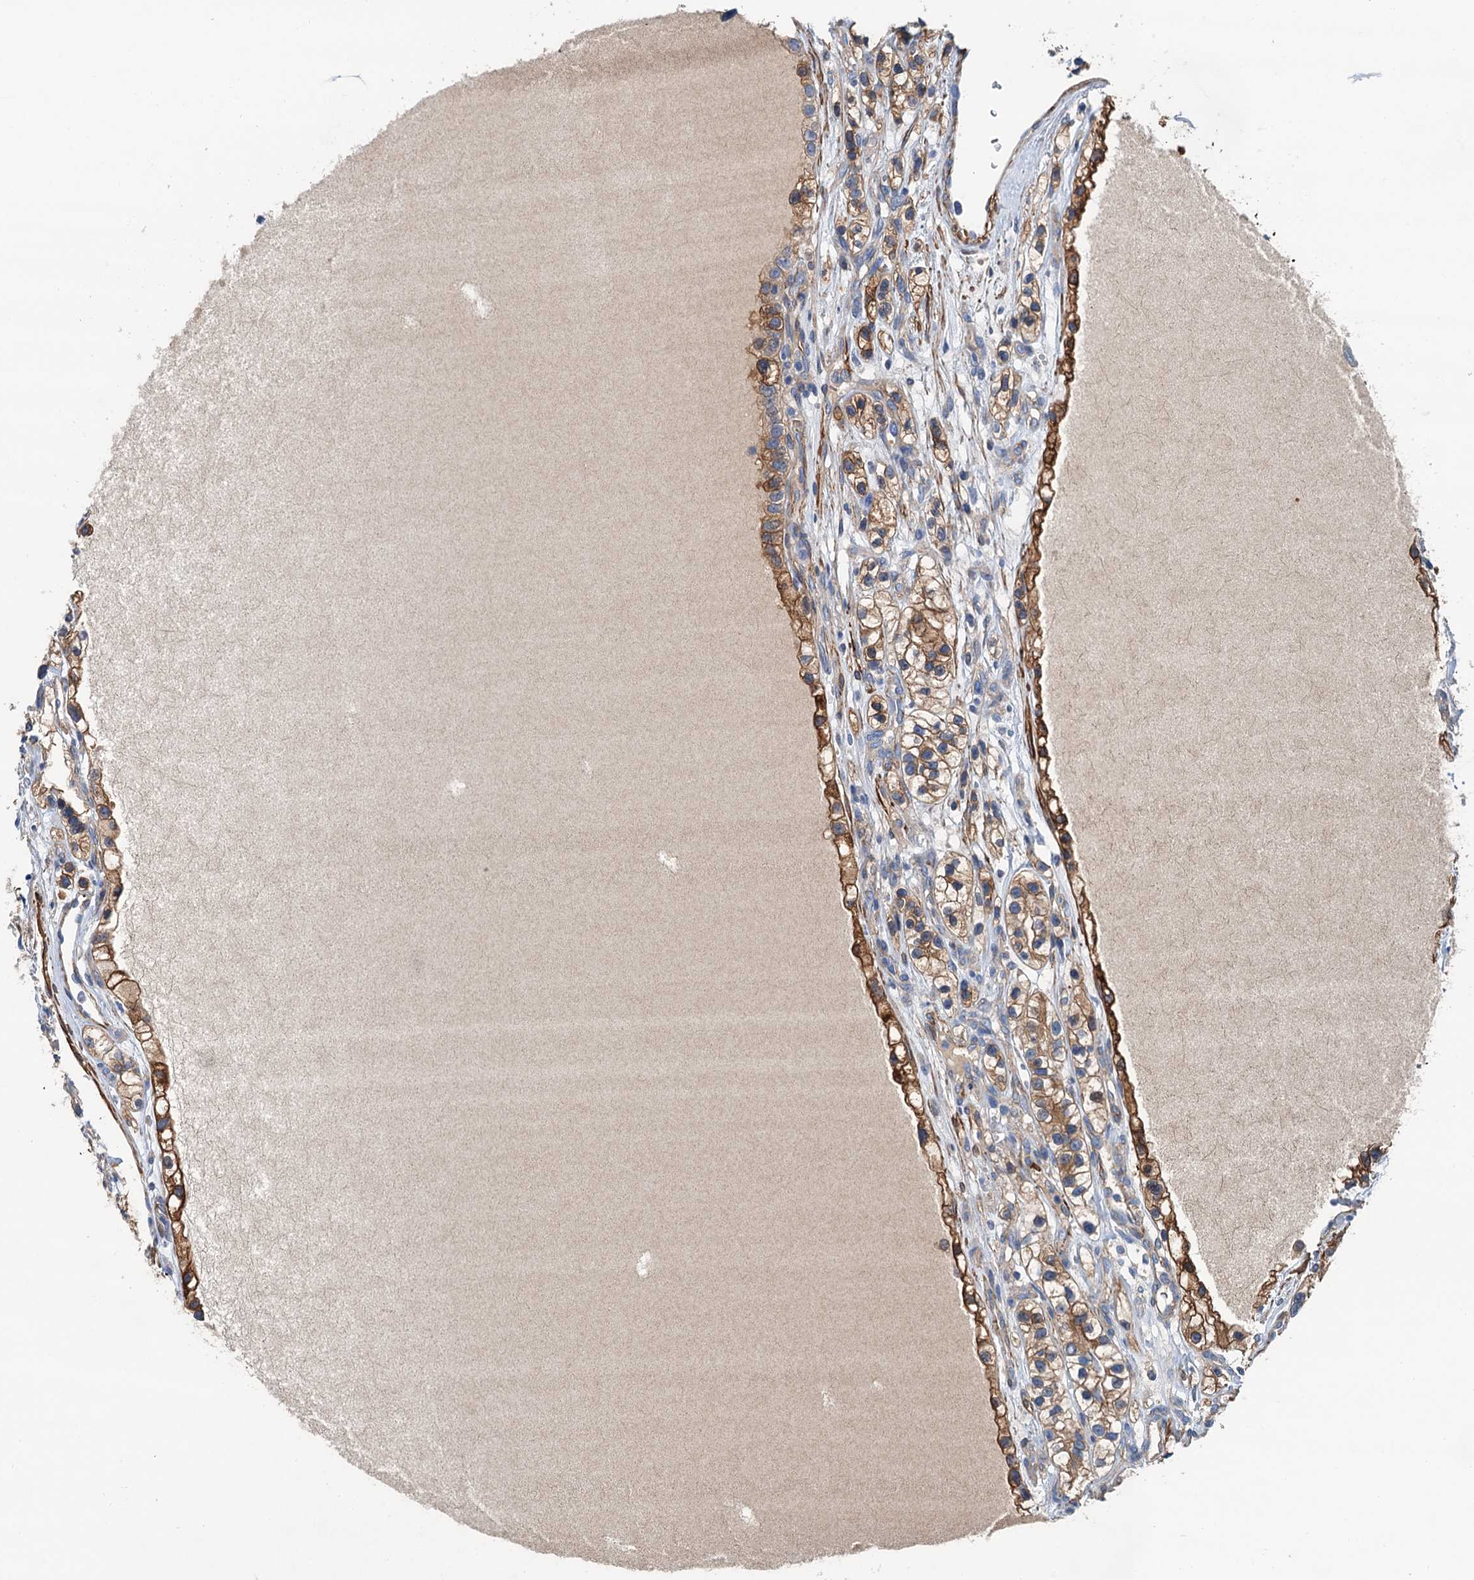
{"staining": {"intensity": "moderate", "quantity": ">75%", "location": "cytoplasmic/membranous"}, "tissue": "renal cancer", "cell_type": "Tumor cells", "image_type": "cancer", "snomed": [{"axis": "morphology", "description": "Adenocarcinoma, NOS"}, {"axis": "topography", "description": "Kidney"}], "caption": "DAB immunohistochemical staining of human renal cancer (adenocarcinoma) shows moderate cytoplasmic/membranous protein staining in approximately >75% of tumor cells.", "gene": "CSTPP1", "patient": {"sex": "female", "age": 57}}